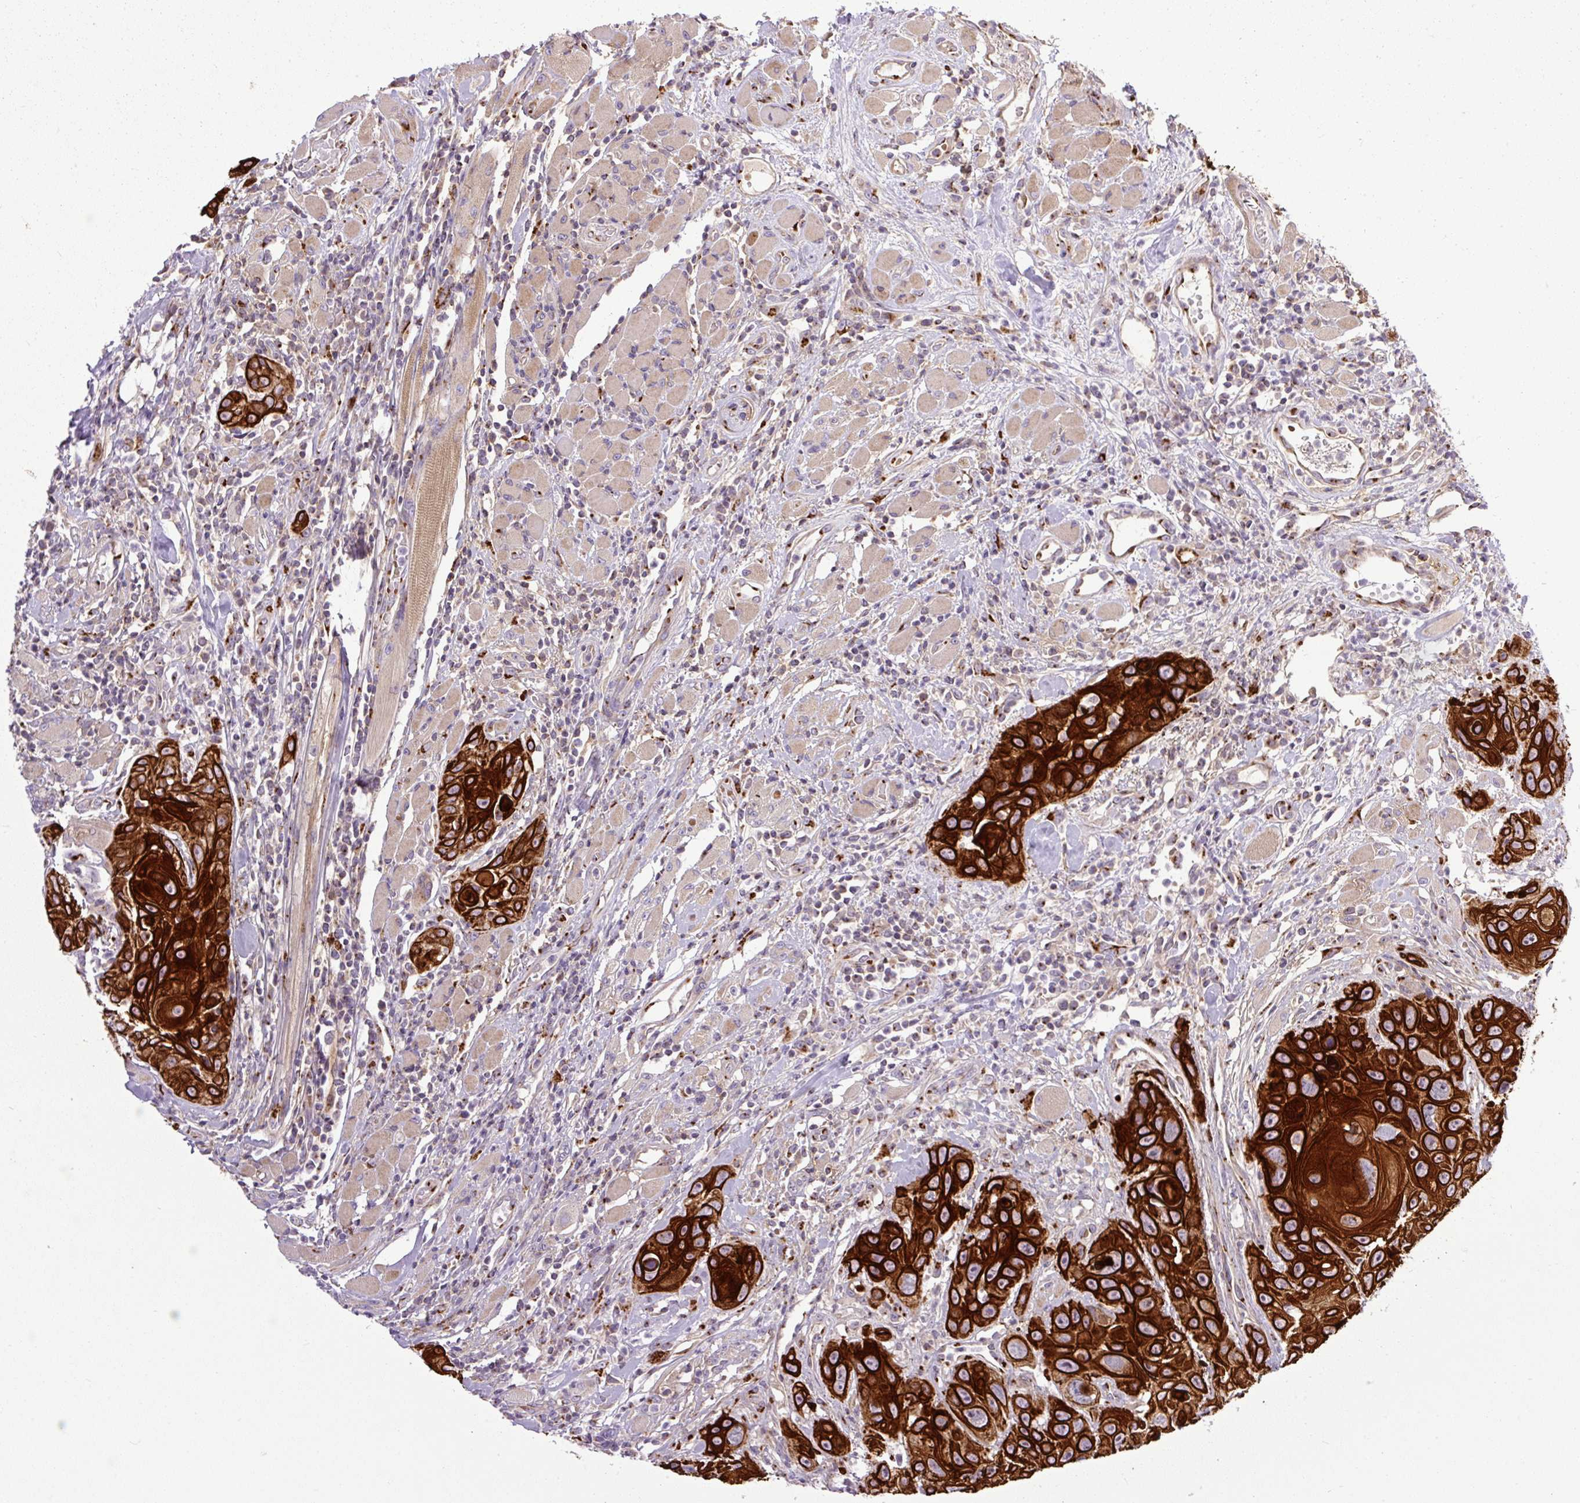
{"staining": {"intensity": "strong", "quantity": ">75%", "location": "cytoplasmic/membranous"}, "tissue": "head and neck cancer", "cell_type": "Tumor cells", "image_type": "cancer", "snomed": [{"axis": "morphology", "description": "Squamous cell carcinoma, NOS"}, {"axis": "topography", "description": "Head-Neck"}], "caption": "High-power microscopy captured an immunohistochemistry (IHC) micrograph of head and neck cancer (squamous cell carcinoma), revealing strong cytoplasmic/membranous positivity in about >75% of tumor cells. Immunohistochemistry stains the protein in brown and the nuclei are stained blue.", "gene": "MSMP", "patient": {"sex": "female", "age": 59}}